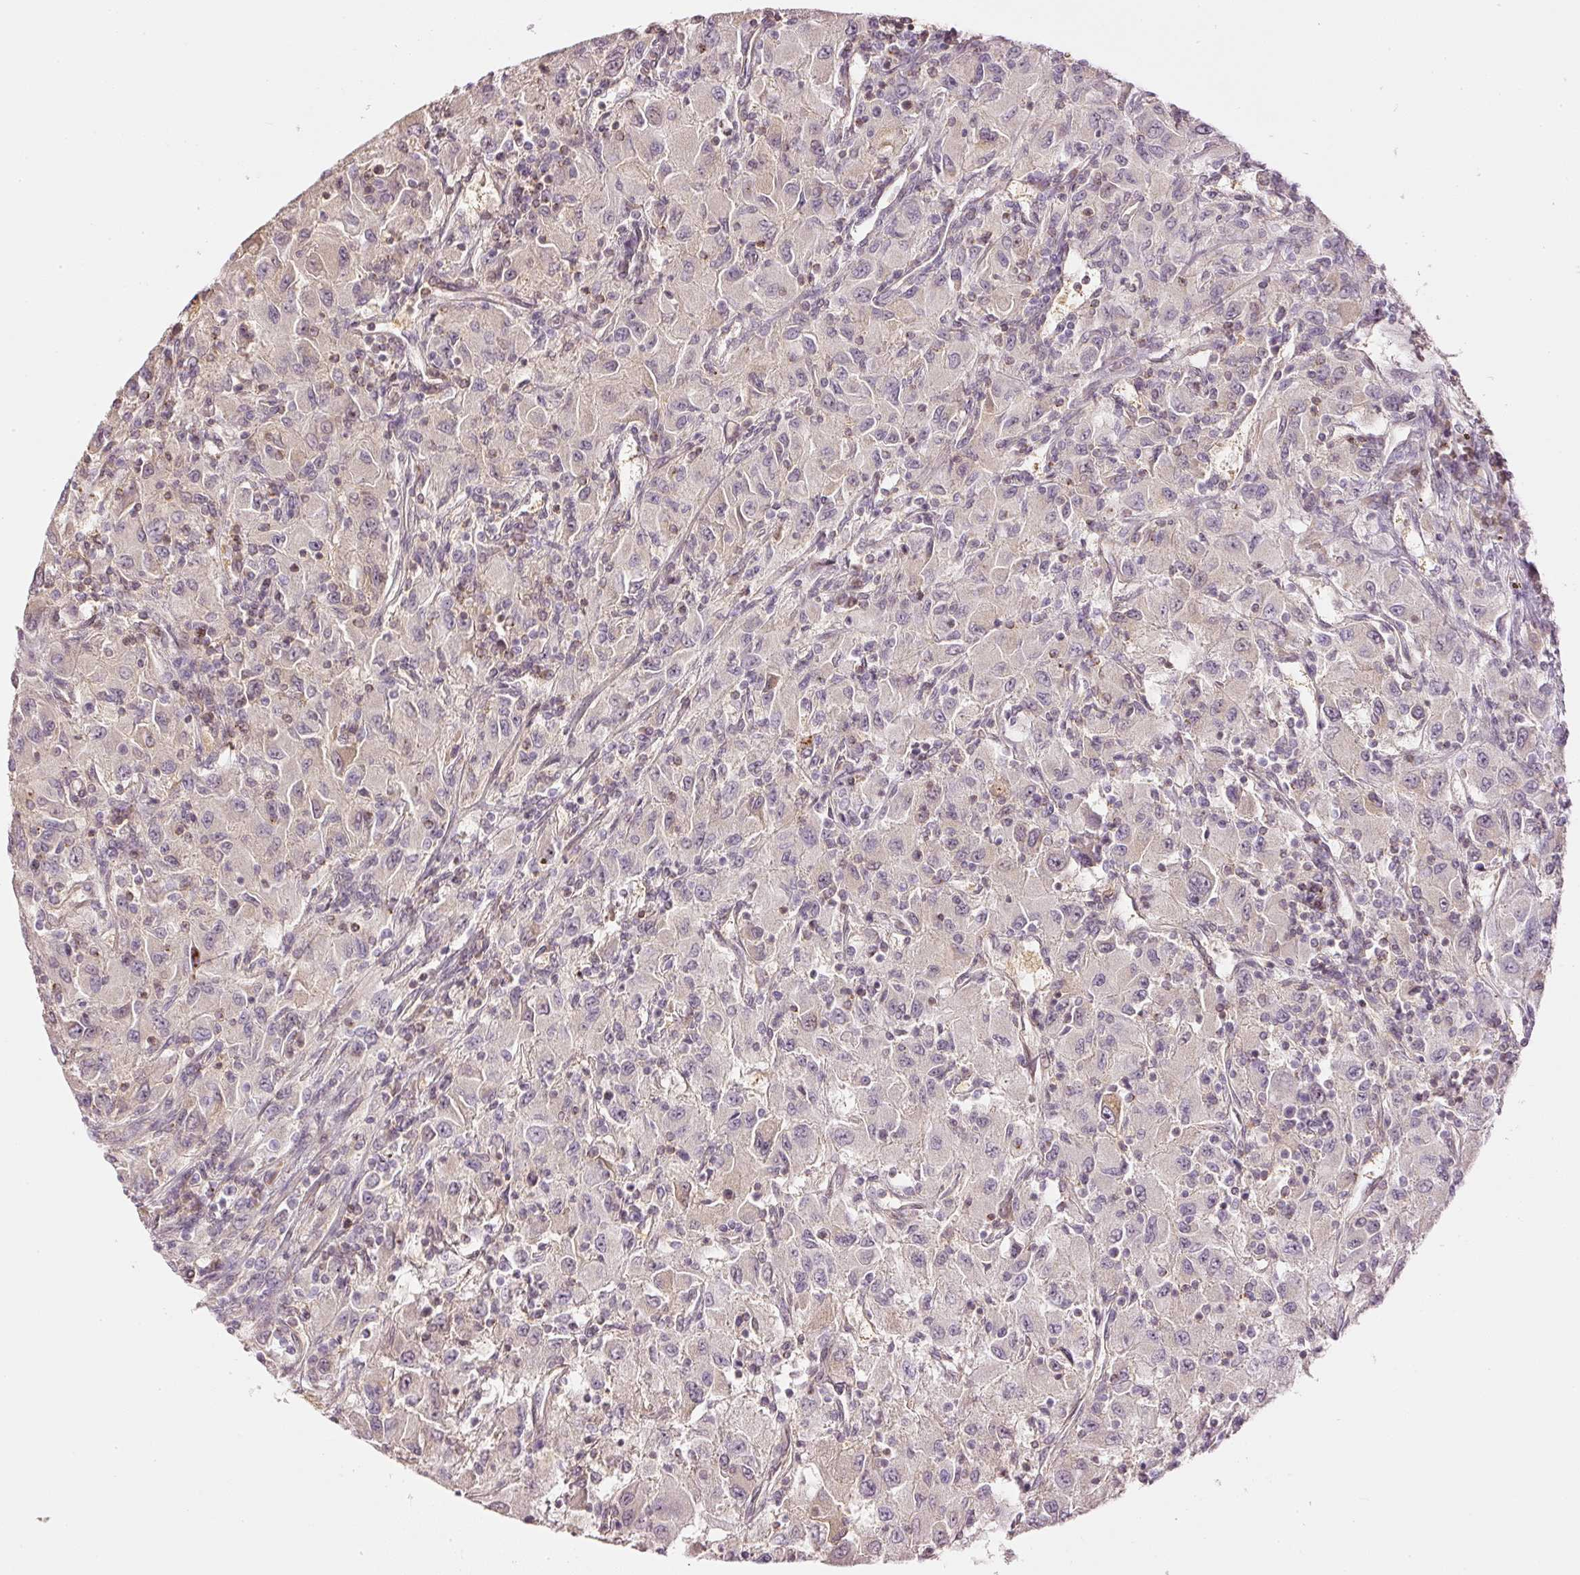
{"staining": {"intensity": "weak", "quantity": "<25%", "location": "cytoplasmic/membranous"}, "tissue": "renal cancer", "cell_type": "Tumor cells", "image_type": "cancer", "snomed": [{"axis": "morphology", "description": "Adenocarcinoma, NOS"}, {"axis": "topography", "description": "Kidney"}], "caption": "A high-resolution image shows IHC staining of adenocarcinoma (renal), which exhibits no significant expression in tumor cells.", "gene": "GZMA", "patient": {"sex": "female", "age": 67}}